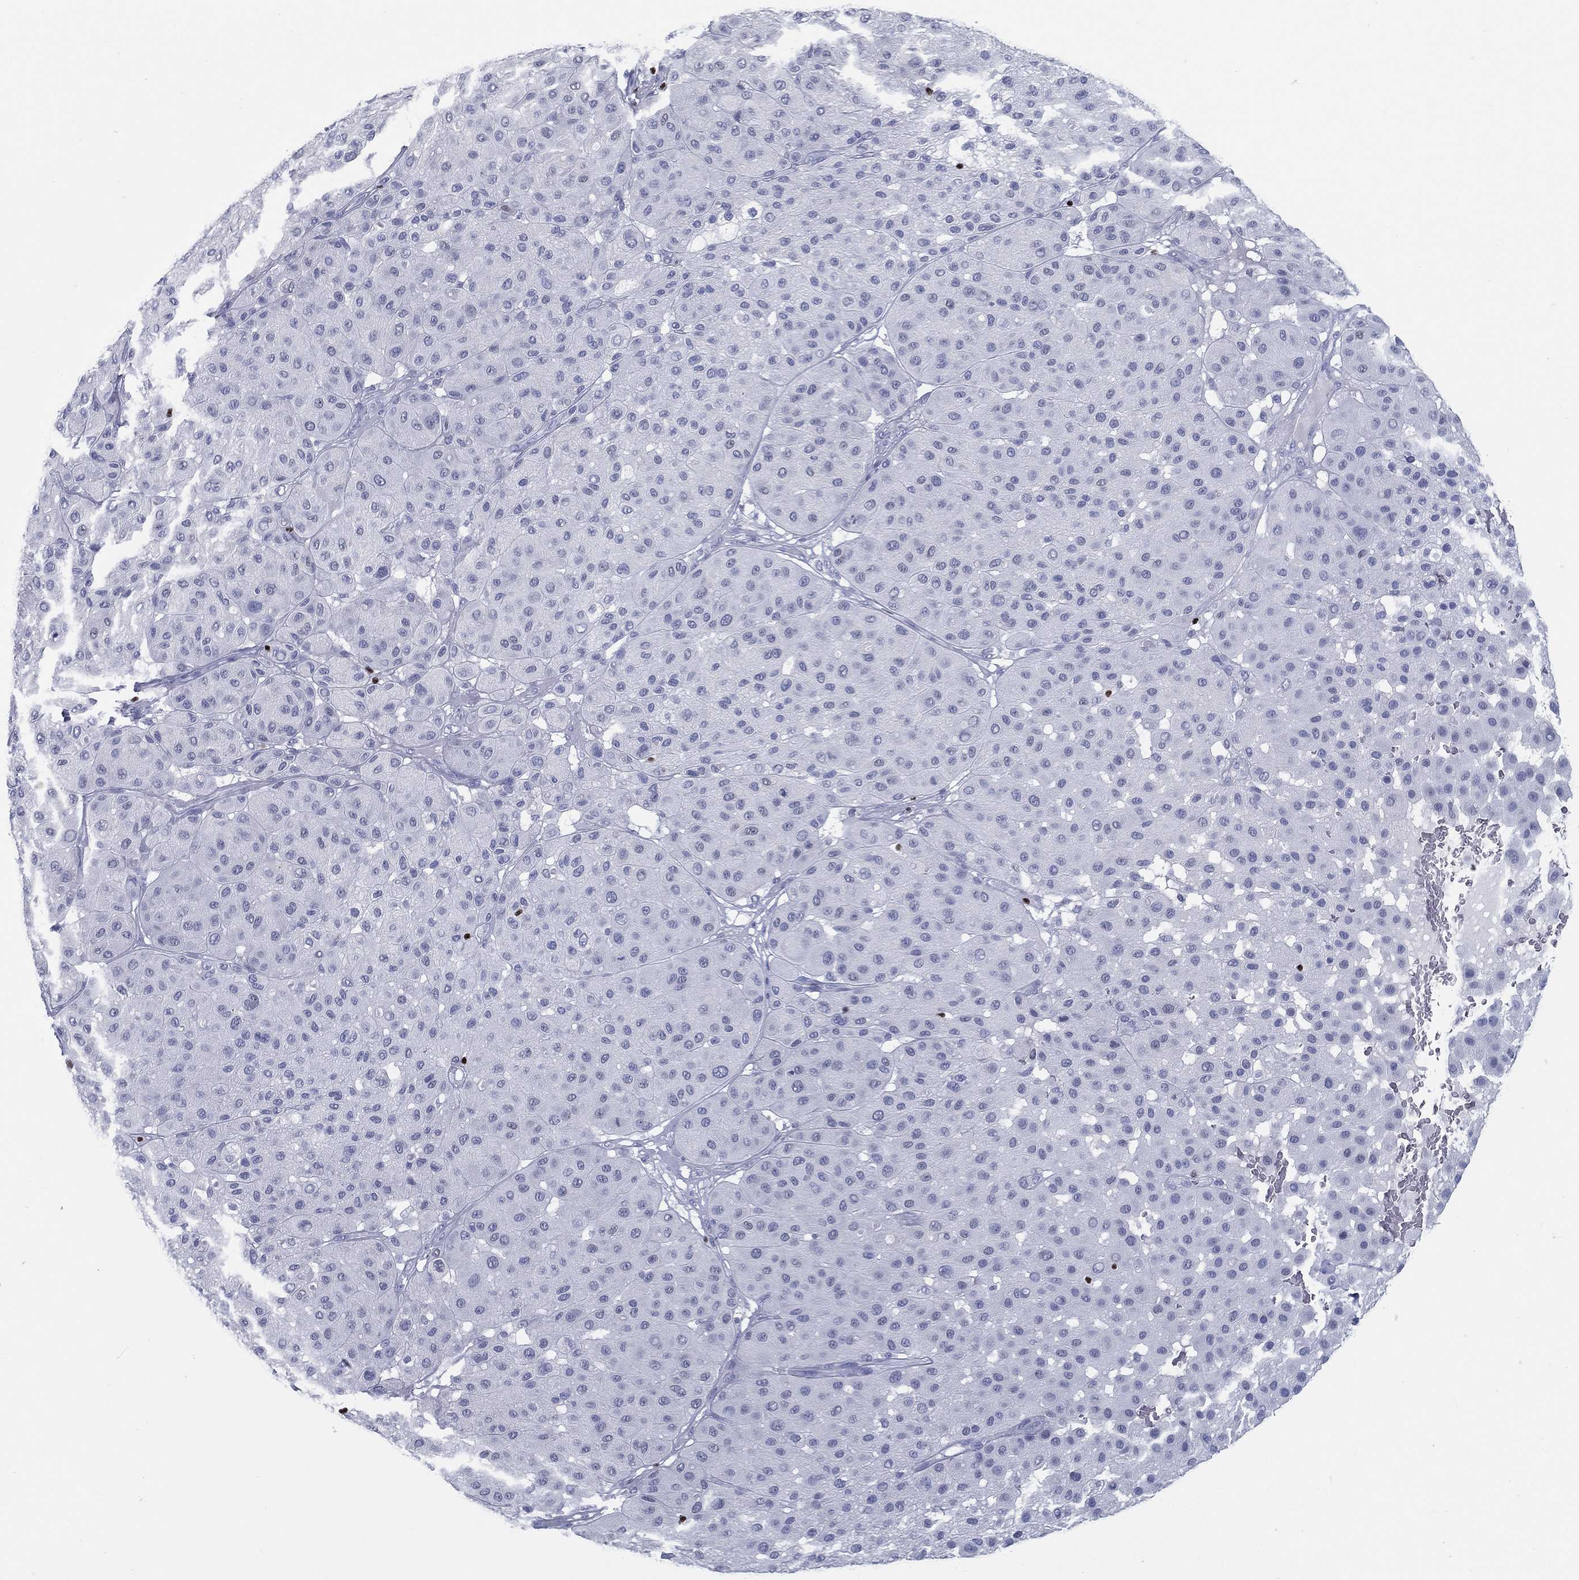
{"staining": {"intensity": "negative", "quantity": "none", "location": "none"}, "tissue": "melanoma", "cell_type": "Tumor cells", "image_type": "cancer", "snomed": [{"axis": "morphology", "description": "Malignant melanoma, Metastatic site"}, {"axis": "topography", "description": "Smooth muscle"}], "caption": "IHC image of neoplastic tissue: human malignant melanoma (metastatic site) stained with DAB displays no significant protein positivity in tumor cells.", "gene": "PYHIN1", "patient": {"sex": "male", "age": 41}}